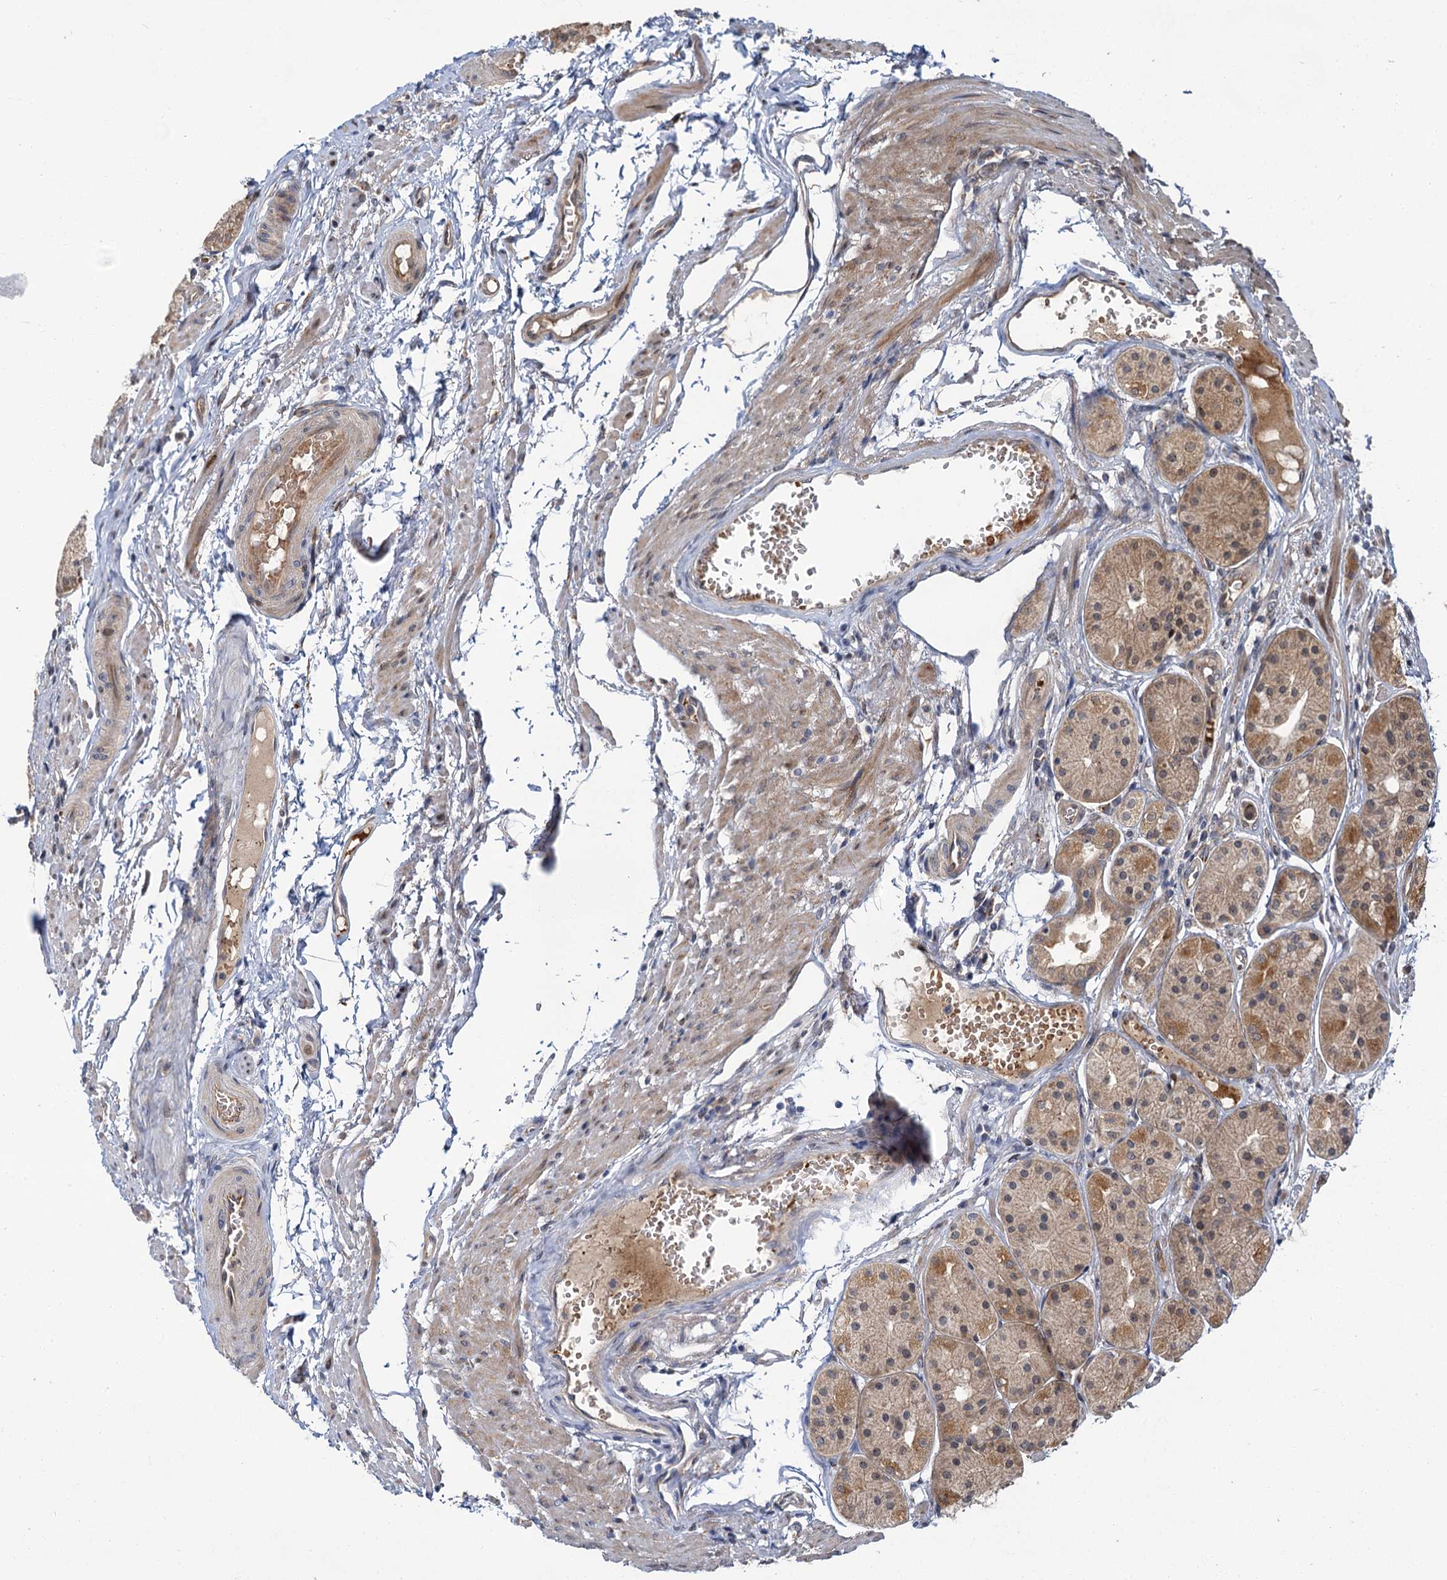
{"staining": {"intensity": "moderate", "quantity": ">75%", "location": "cytoplasmic/membranous,nuclear"}, "tissue": "stomach", "cell_type": "Glandular cells", "image_type": "normal", "snomed": [{"axis": "morphology", "description": "Normal tissue, NOS"}, {"axis": "topography", "description": "Stomach, upper"}], "caption": "Protein expression analysis of benign stomach demonstrates moderate cytoplasmic/membranous,nuclear staining in approximately >75% of glandular cells. Immunohistochemistry stains the protein of interest in brown and the nuclei are stained blue.", "gene": "APBA2", "patient": {"sex": "male", "age": 72}}